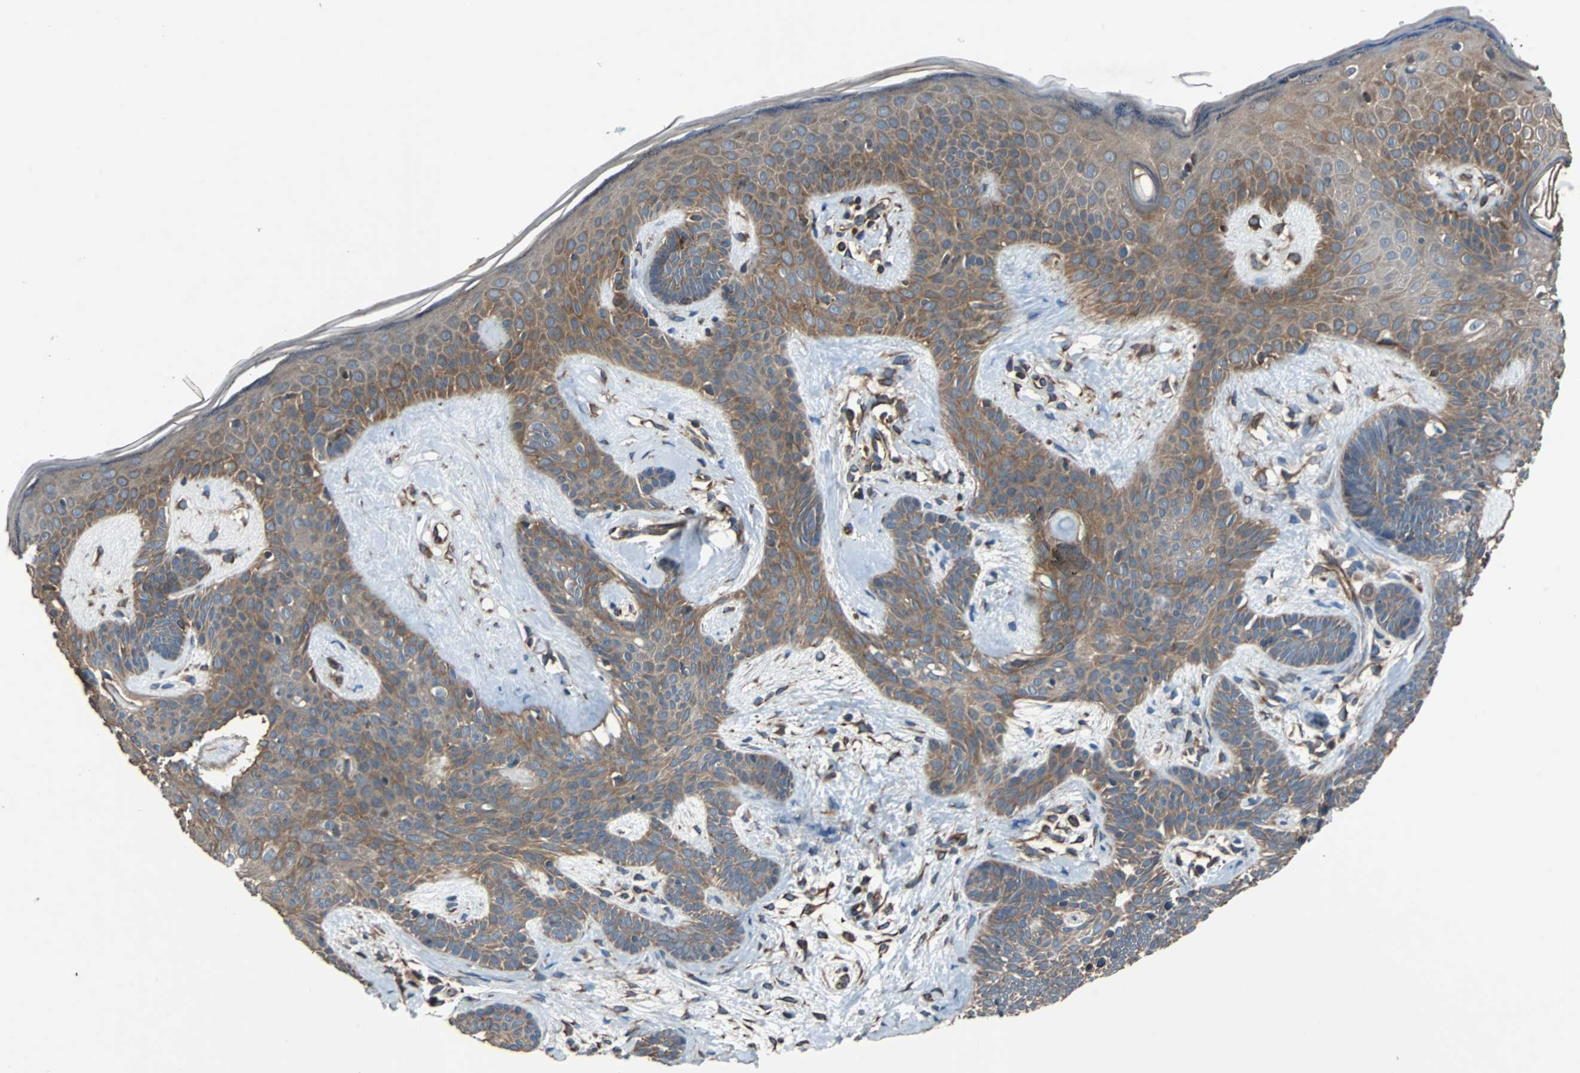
{"staining": {"intensity": "moderate", "quantity": ">75%", "location": "cytoplasmic/membranous"}, "tissue": "skin cancer", "cell_type": "Tumor cells", "image_type": "cancer", "snomed": [{"axis": "morphology", "description": "Developmental malformation"}, {"axis": "morphology", "description": "Basal cell carcinoma"}, {"axis": "topography", "description": "Skin"}], "caption": "Immunohistochemical staining of skin cancer (basal cell carcinoma) shows moderate cytoplasmic/membranous protein expression in about >75% of tumor cells. (DAB (3,3'-diaminobenzidine) IHC, brown staining for protein, blue staining for nuclei).", "gene": "ACTR3", "patient": {"sex": "female", "age": 62}}